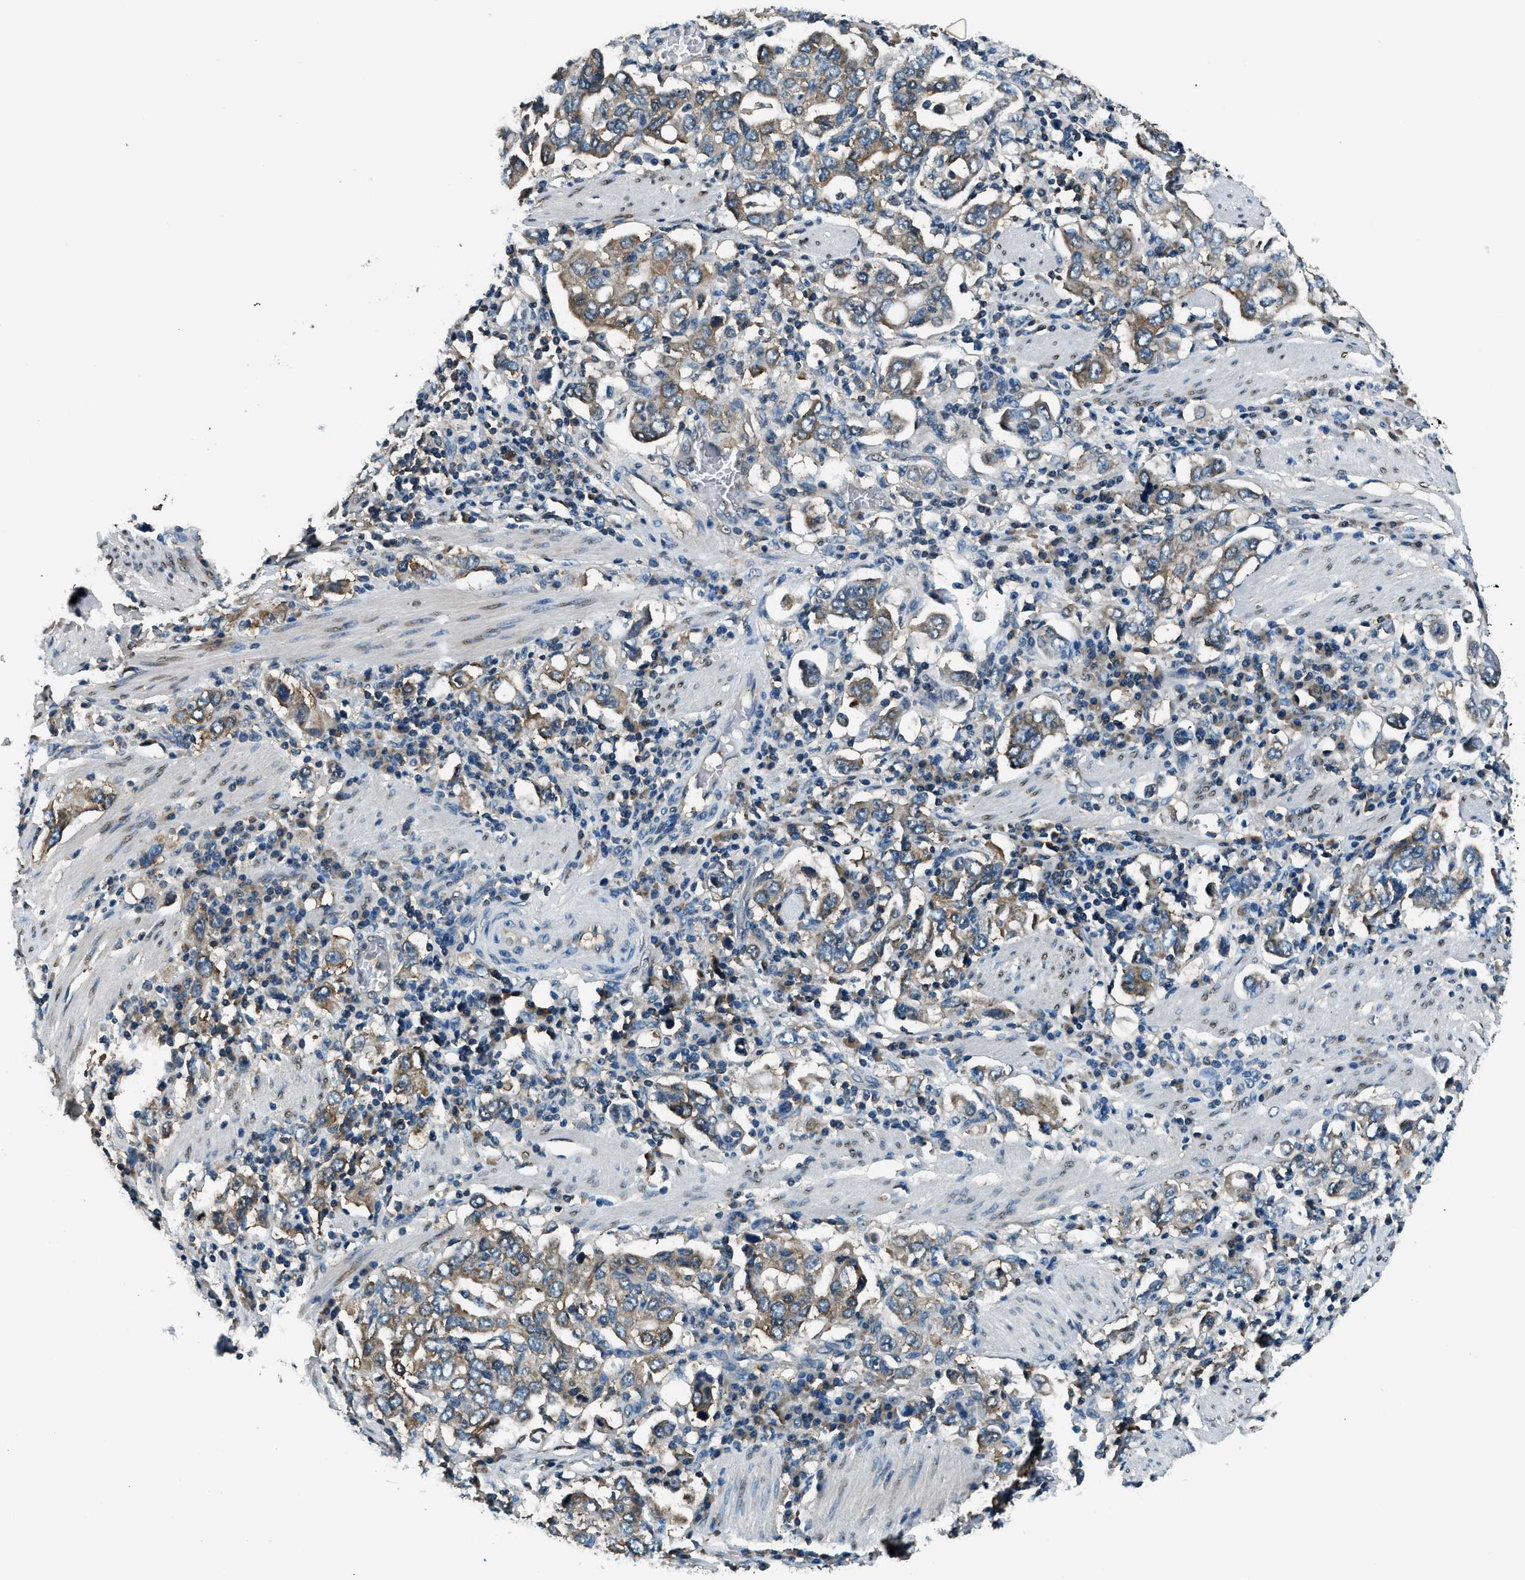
{"staining": {"intensity": "moderate", "quantity": "25%-75%", "location": "cytoplasmic/membranous"}, "tissue": "stomach cancer", "cell_type": "Tumor cells", "image_type": "cancer", "snomed": [{"axis": "morphology", "description": "Adenocarcinoma, NOS"}, {"axis": "topography", "description": "Stomach, upper"}], "caption": "The micrograph exhibits immunohistochemical staining of adenocarcinoma (stomach). There is moderate cytoplasmic/membranous staining is identified in about 25%-75% of tumor cells.", "gene": "ARFGAP2", "patient": {"sex": "male", "age": 62}}